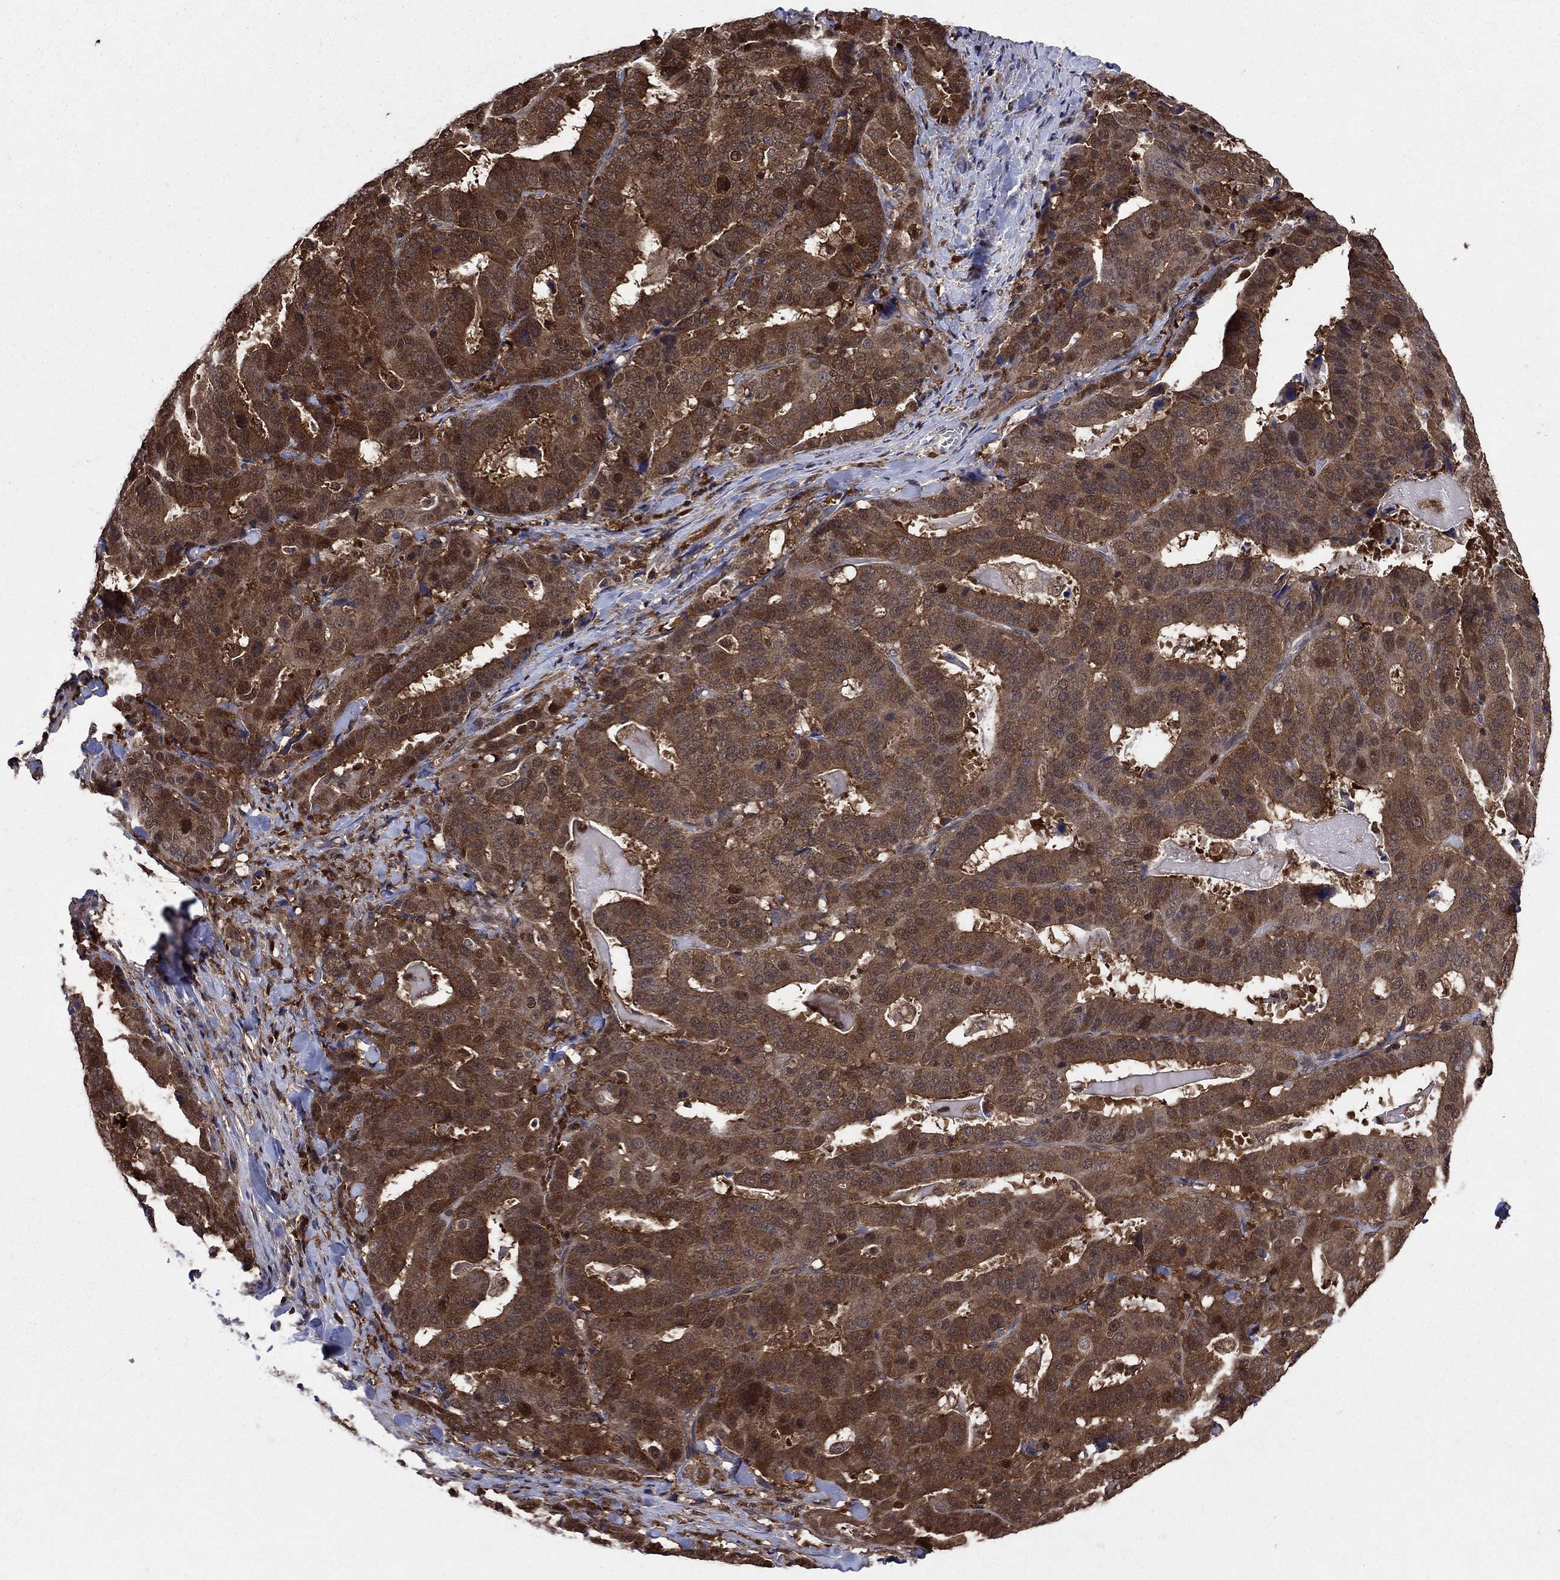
{"staining": {"intensity": "strong", "quantity": ">75%", "location": "cytoplasmic/membranous"}, "tissue": "stomach cancer", "cell_type": "Tumor cells", "image_type": "cancer", "snomed": [{"axis": "morphology", "description": "Adenocarcinoma, NOS"}, {"axis": "topography", "description": "Stomach"}], "caption": "Protein expression analysis of stomach adenocarcinoma reveals strong cytoplasmic/membranous staining in about >75% of tumor cells.", "gene": "CACYBP", "patient": {"sex": "male", "age": 48}}